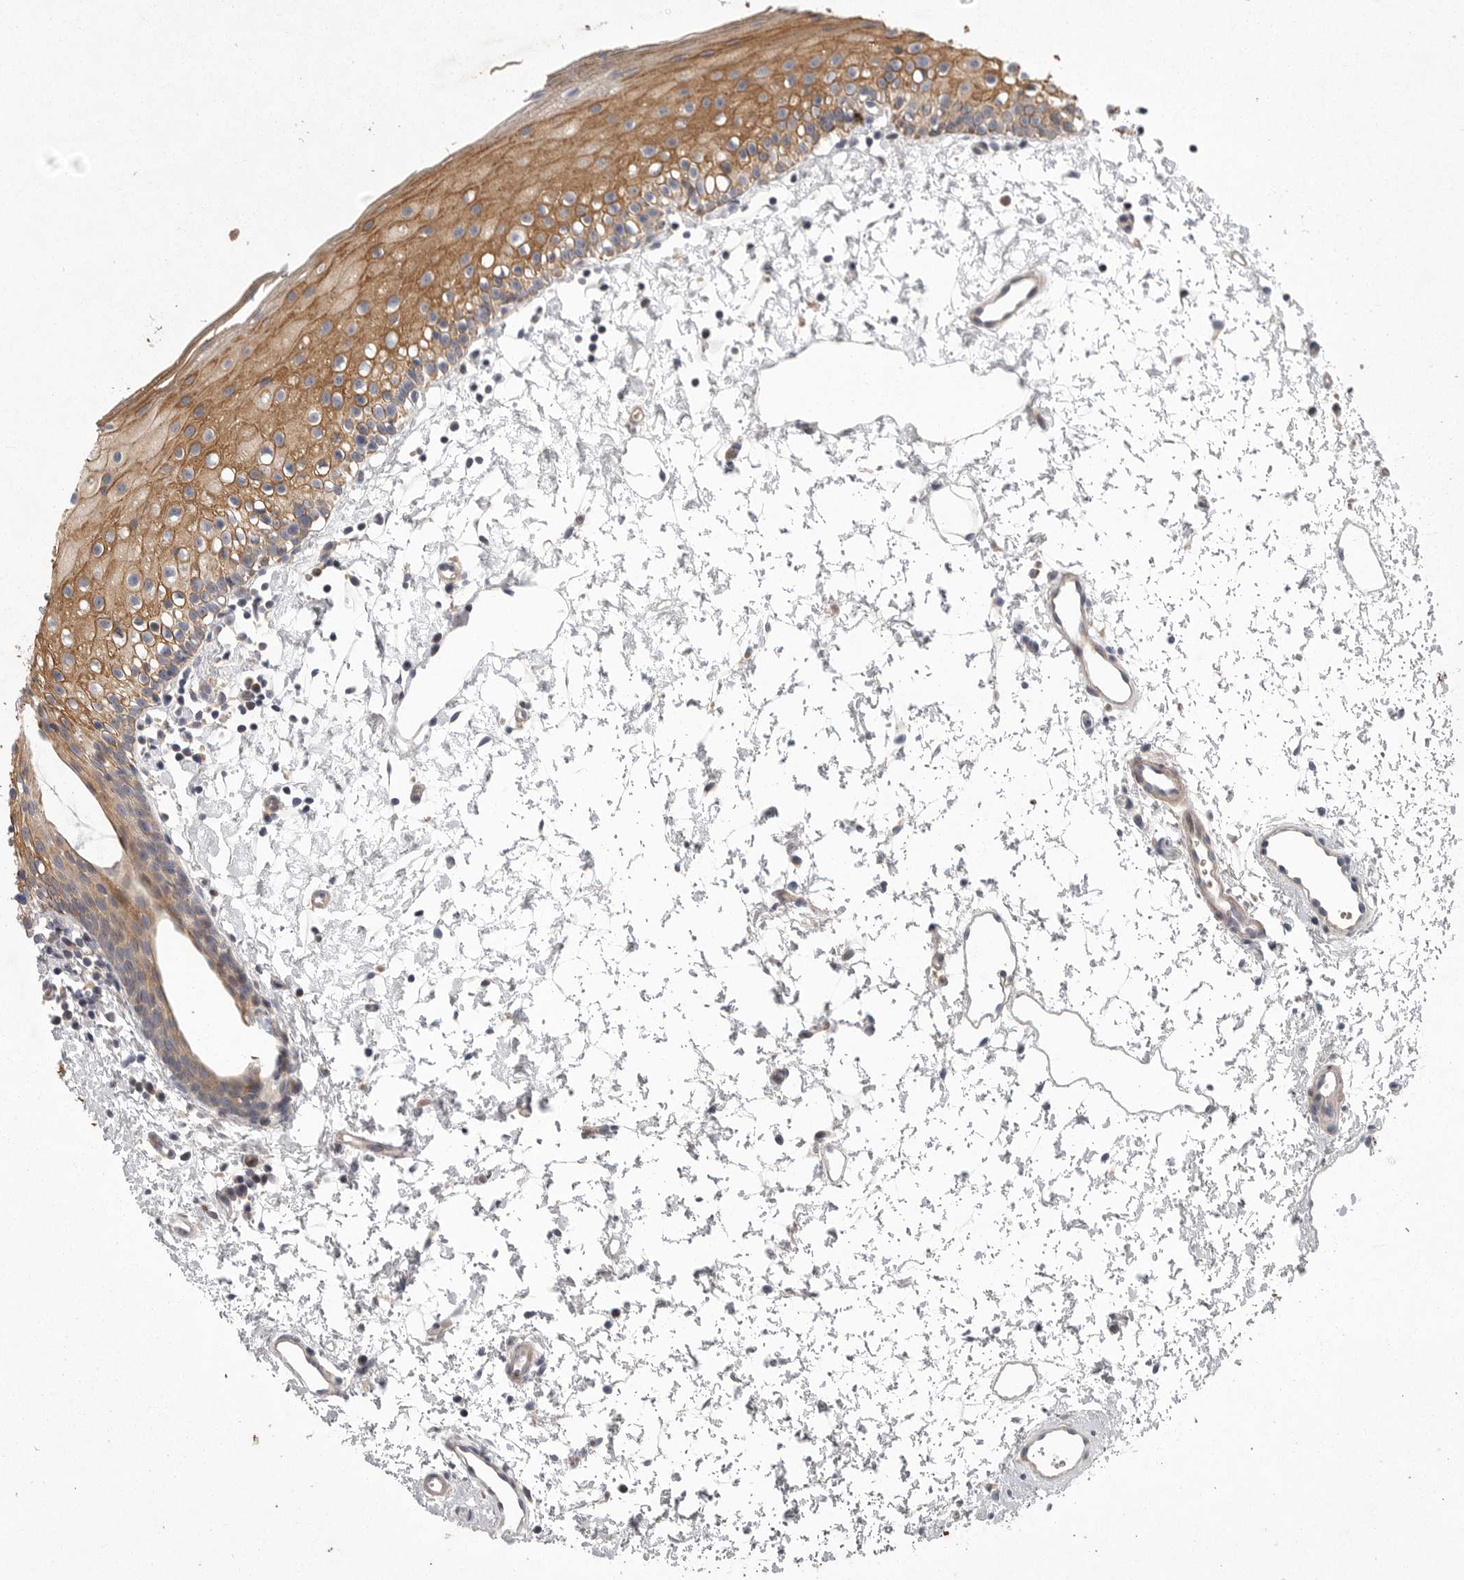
{"staining": {"intensity": "moderate", "quantity": ">75%", "location": "cytoplasmic/membranous"}, "tissue": "oral mucosa", "cell_type": "Squamous epithelial cells", "image_type": "normal", "snomed": [{"axis": "morphology", "description": "Normal tissue, NOS"}, {"axis": "topography", "description": "Oral tissue"}], "caption": "Oral mucosa stained with DAB (3,3'-diaminobenzidine) IHC exhibits medium levels of moderate cytoplasmic/membranous expression in approximately >75% of squamous epithelial cells.", "gene": "CRP", "patient": {"sex": "male", "age": 28}}